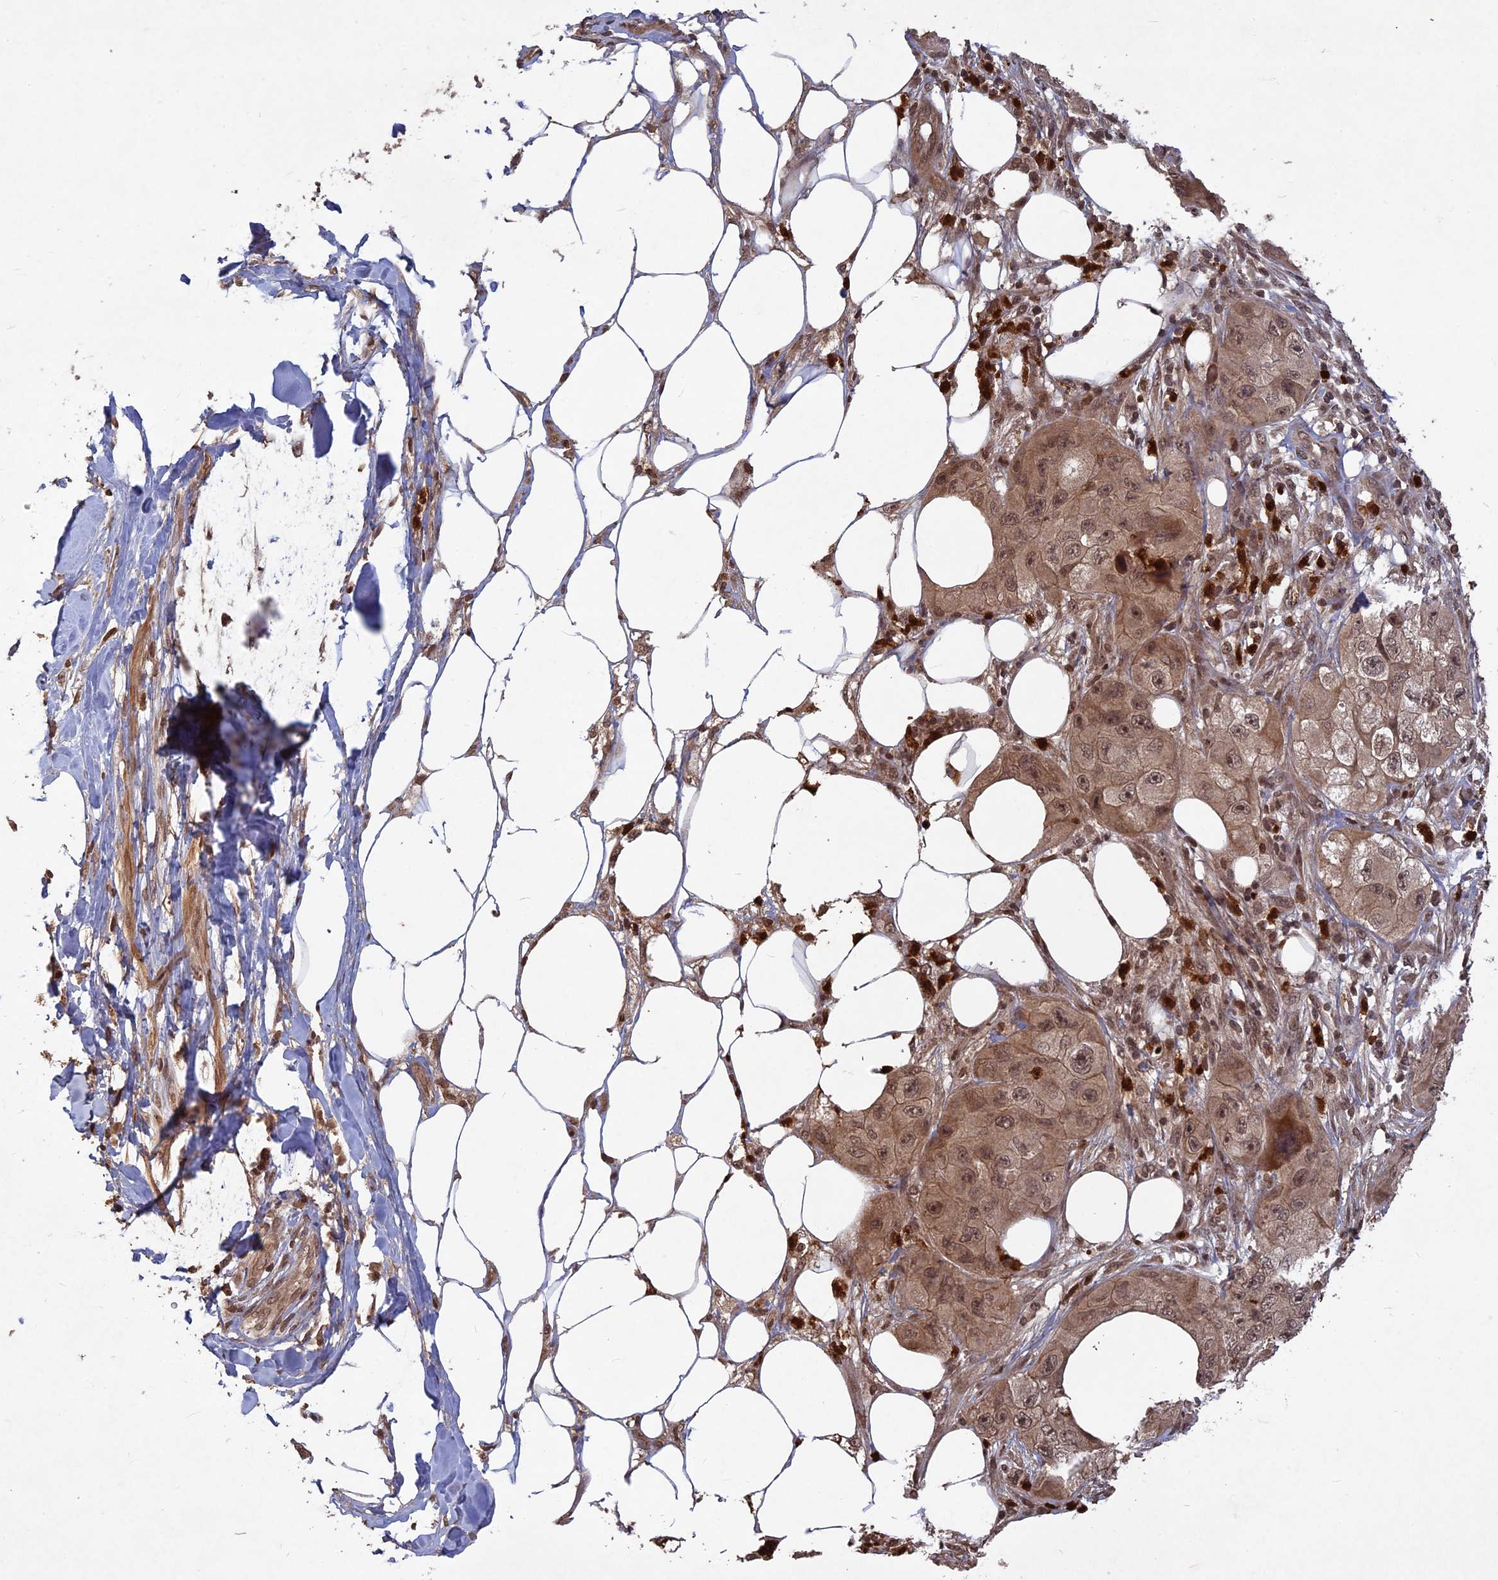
{"staining": {"intensity": "weak", "quantity": ">75%", "location": "cytoplasmic/membranous,nuclear"}, "tissue": "skin cancer", "cell_type": "Tumor cells", "image_type": "cancer", "snomed": [{"axis": "morphology", "description": "Squamous cell carcinoma, NOS"}, {"axis": "topography", "description": "Skin"}, {"axis": "topography", "description": "Subcutis"}], "caption": "Tumor cells show weak cytoplasmic/membranous and nuclear staining in approximately >75% of cells in skin cancer (squamous cell carcinoma). (IHC, brightfield microscopy, high magnification).", "gene": "SRMS", "patient": {"sex": "male", "age": 73}}